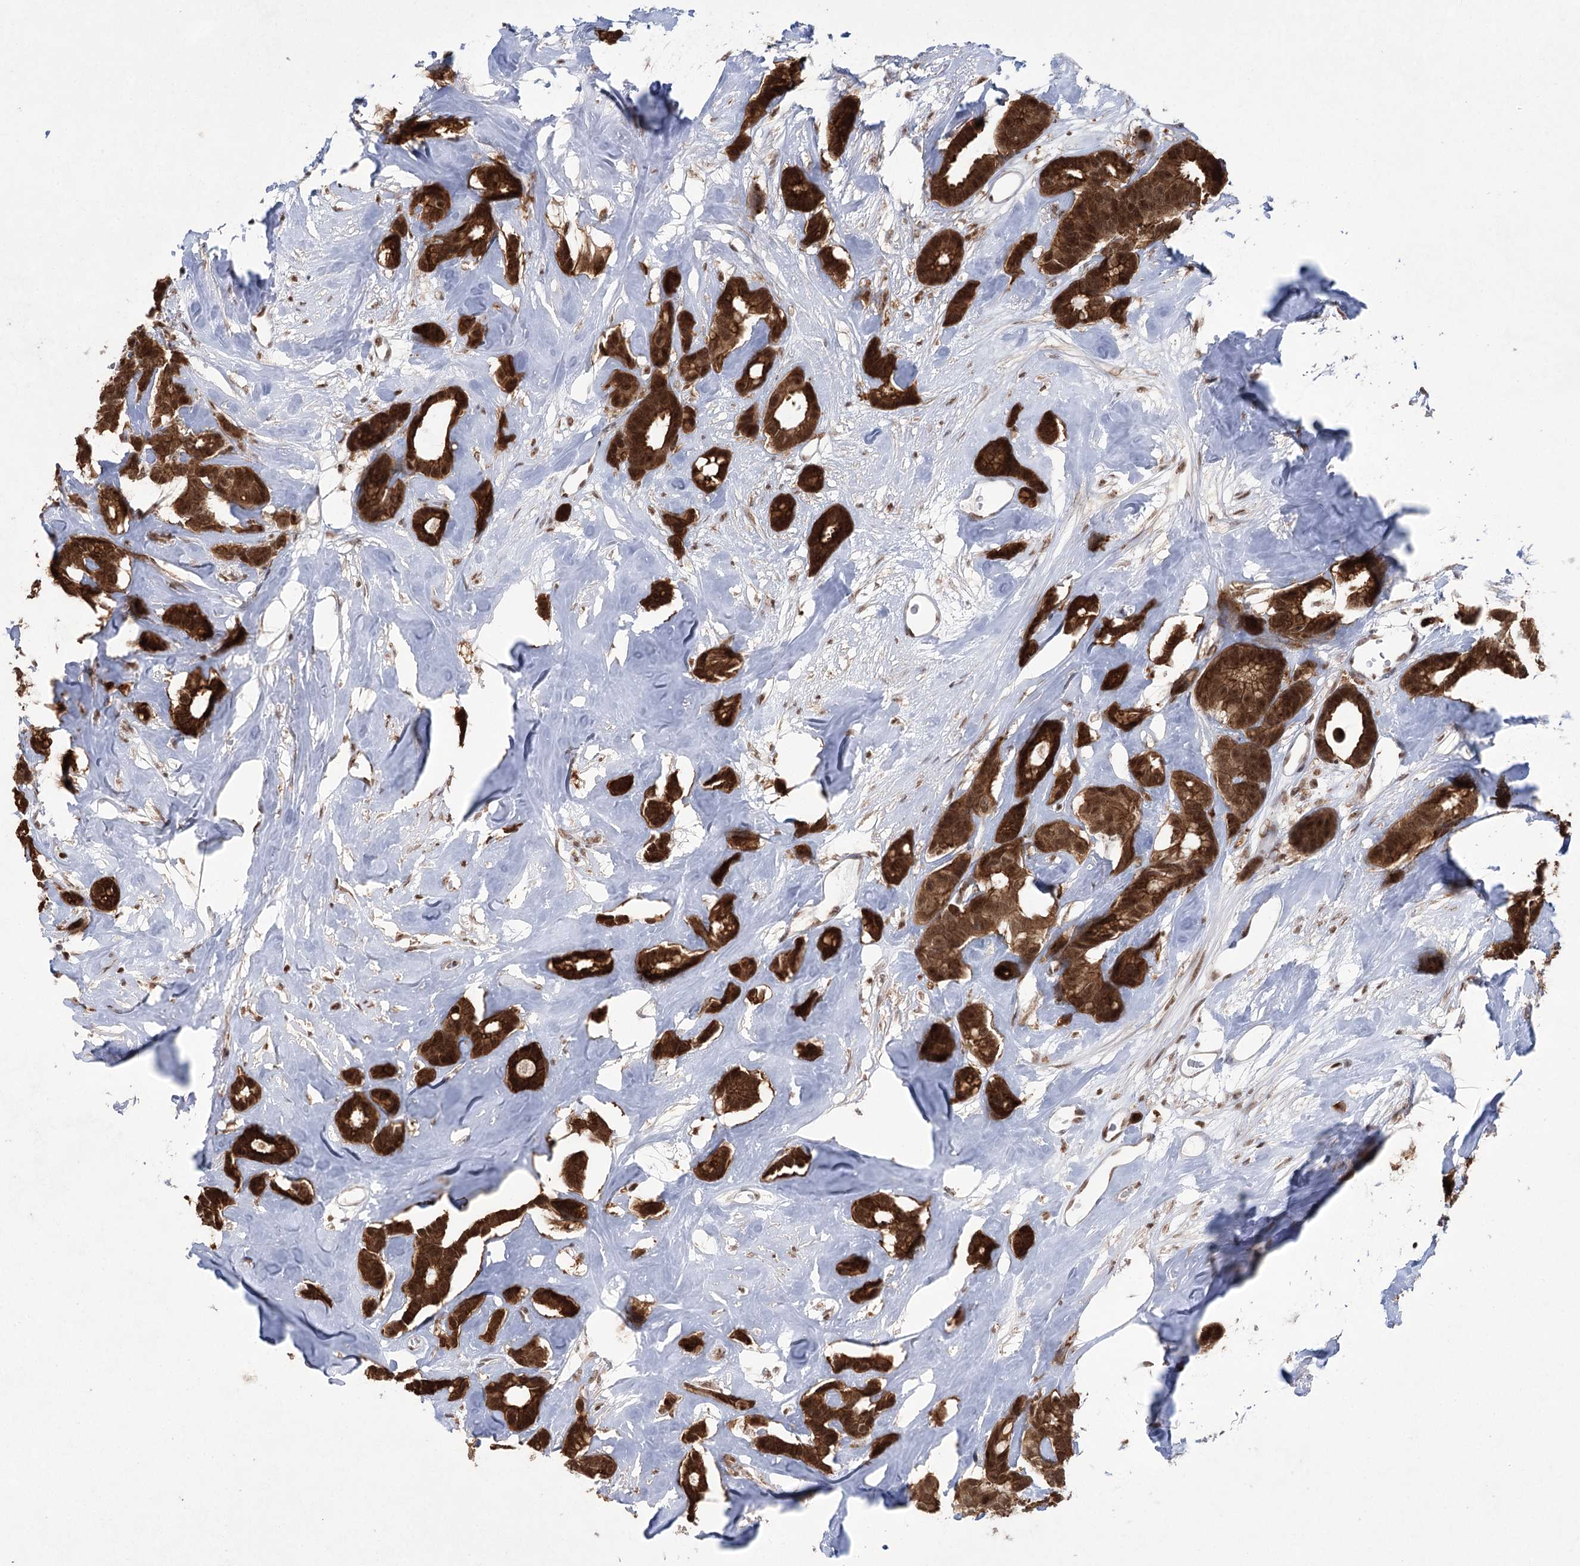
{"staining": {"intensity": "strong", "quantity": ">75%", "location": "cytoplasmic/membranous,nuclear"}, "tissue": "breast cancer", "cell_type": "Tumor cells", "image_type": "cancer", "snomed": [{"axis": "morphology", "description": "Duct carcinoma"}, {"axis": "topography", "description": "Breast"}], "caption": "A brown stain highlights strong cytoplasmic/membranous and nuclear positivity of a protein in breast cancer tumor cells.", "gene": "ZCCHC8", "patient": {"sex": "female", "age": 87}}